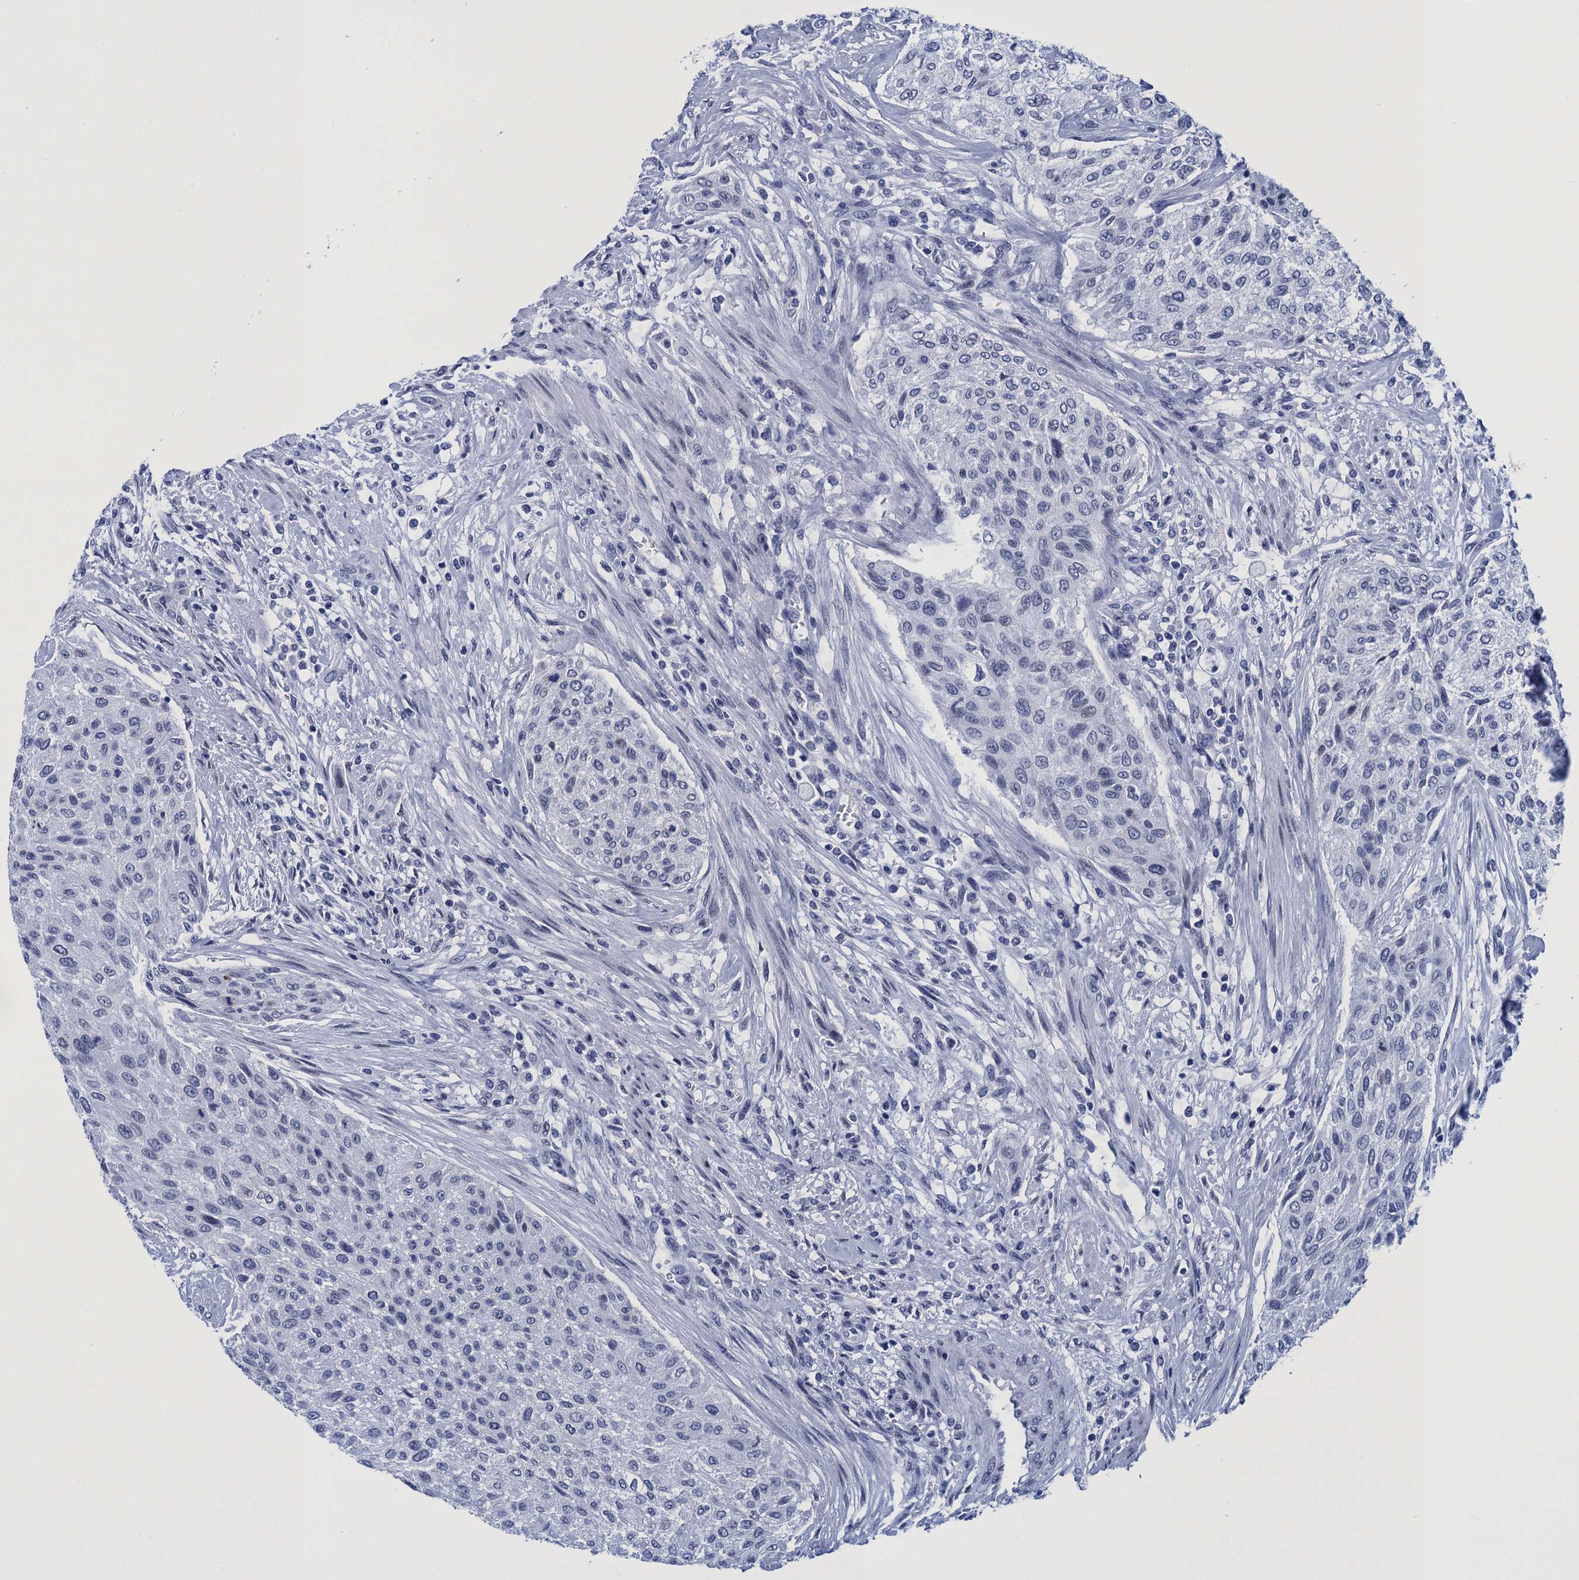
{"staining": {"intensity": "negative", "quantity": "none", "location": "none"}, "tissue": "urothelial cancer", "cell_type": "Tumor cells", "image_type": "cancer", "snomed": [{"axis": "morphology", "description": "Normal tissue, NOS"}, {"axis": "morphology", "description": "Urothelial carcinoma, NOS"}, {"axis": "topography", "description": "Urinary bladder"}, {"axis": "topography", "description": "Peripheral nerve tissue"}], "caption": "A micrograph of transitional cell carcinoma stained for a protein demonstrates no brown staining in tumor cells.", "gene": "METTL25", "patient": {"sex": "male", "age": 35}}